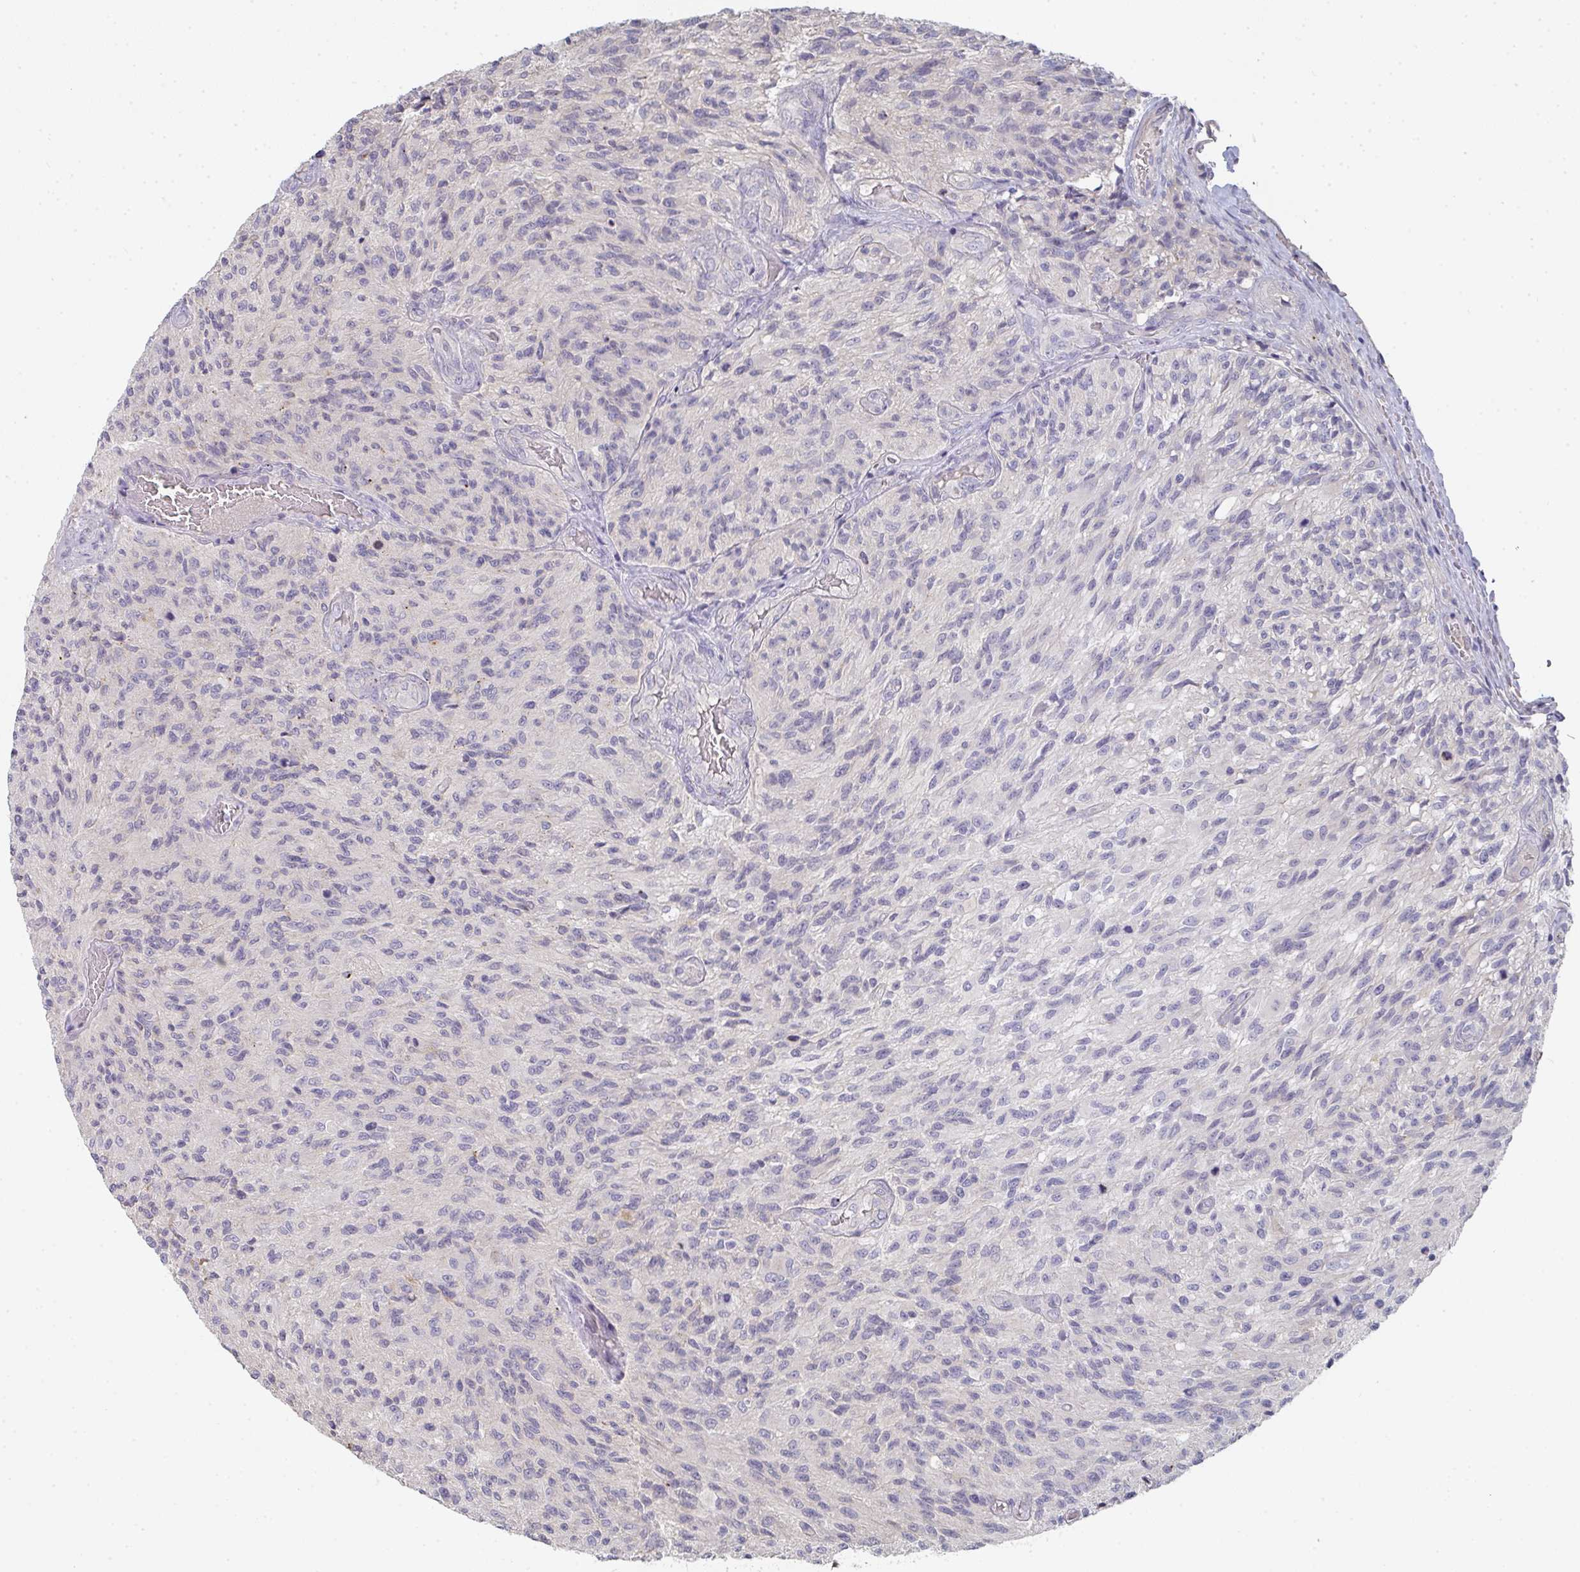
{"staining": {"intensity": "negative", "quantity": "none", "location": "none"}, "tissue": "glioma", "cell_type": "Tumor cells", "image_type": "cancer", "snomed": [{"axis": "morphology", "description": "Normal tissue, NOS"}, {"axis": "morphology", "description": "Glioma, malignant, High grade"}, {"axis": "topography", "description": "Cerebral cortex"}], "caption": "Malignant high-grade glioma stained for a protein using immunohistochemistry (IHC) demonstrates no staining tumor cells.", "gene": "CHMP5", "patient": {"sex": "male", "age": 56}}